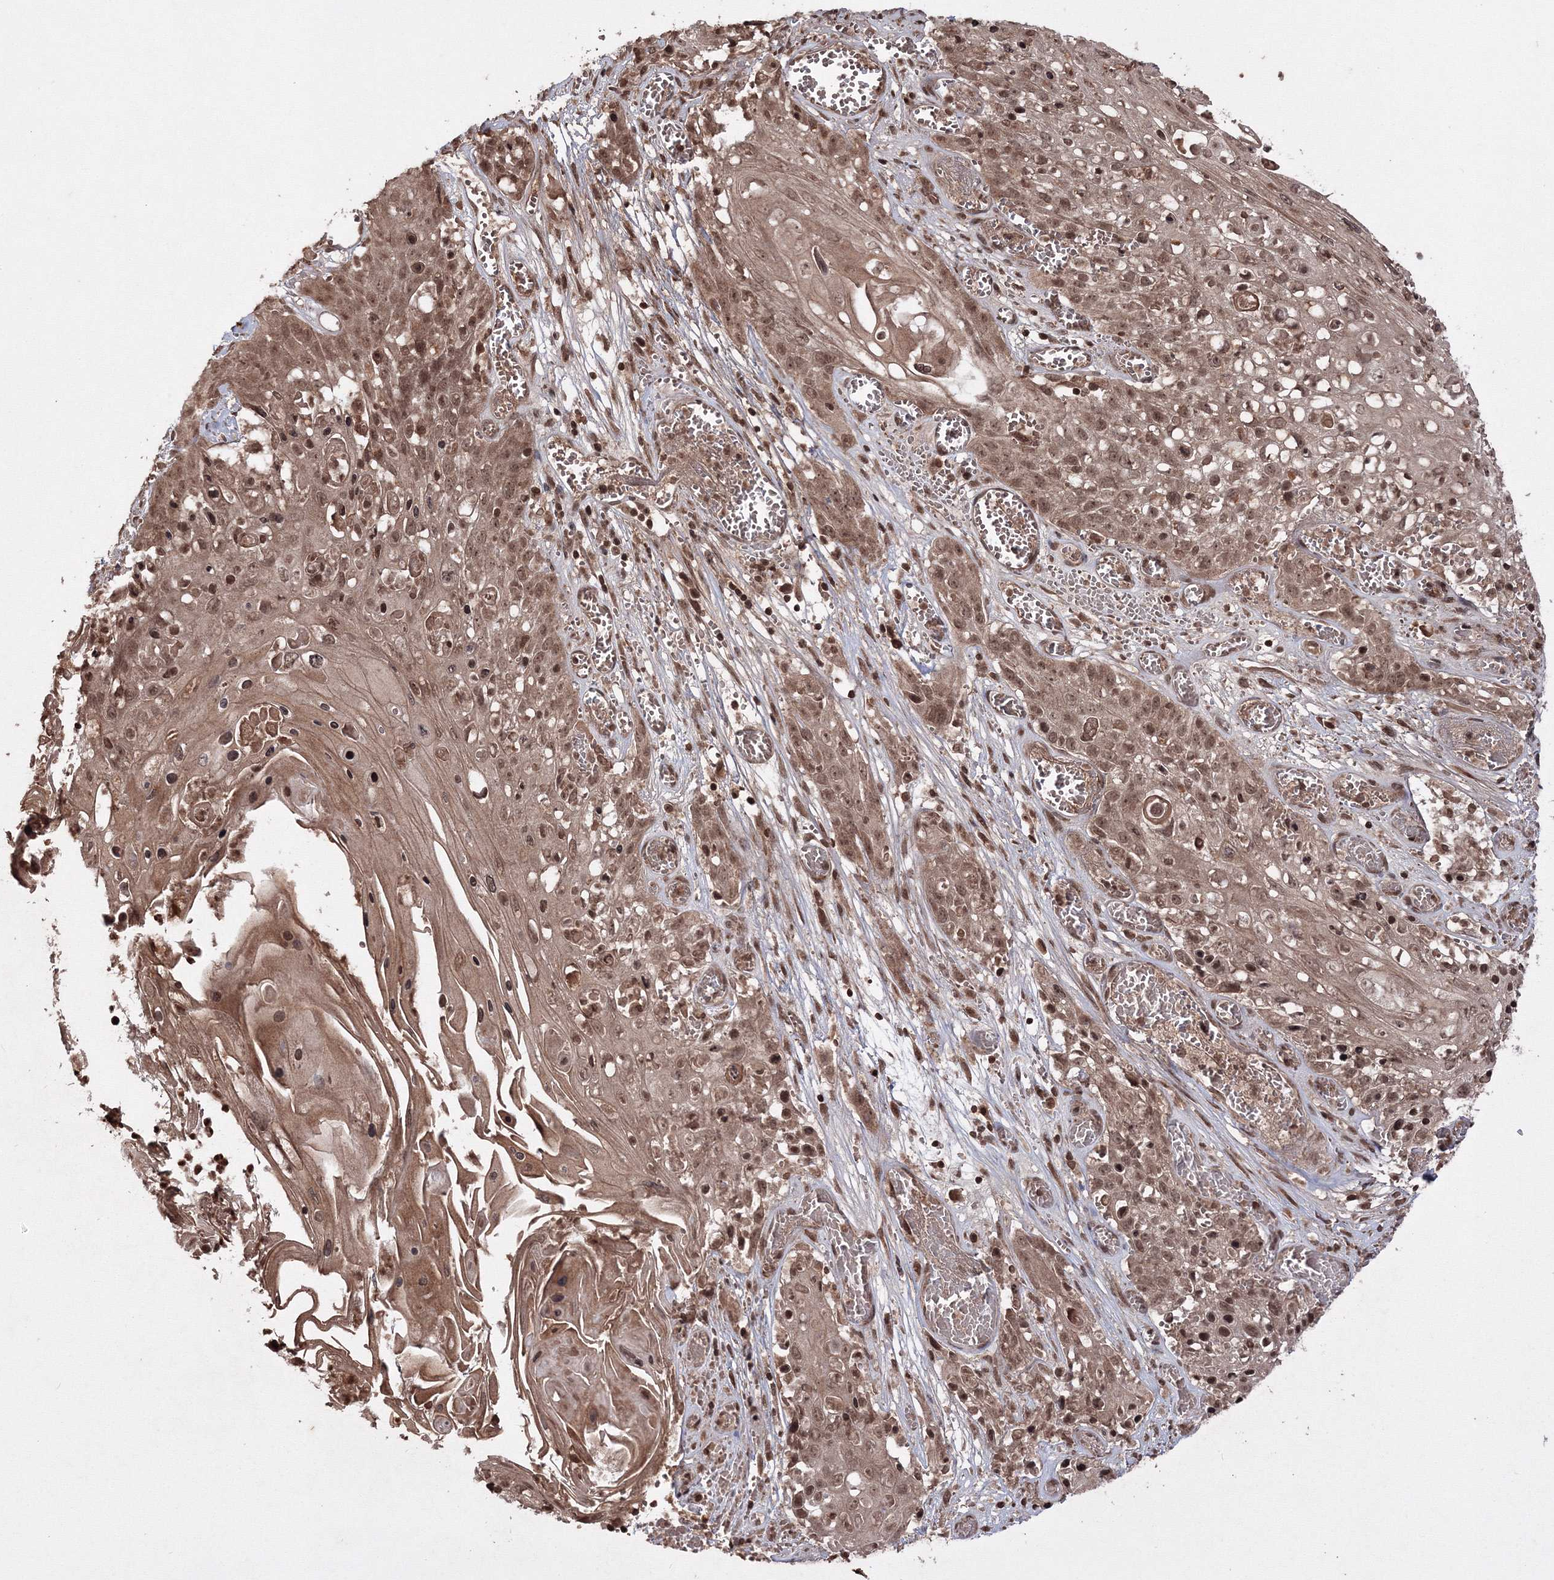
{"staining": {"intensity": "moderate", "quantity": ">75%", "location": "cytoplasmic/membranous,nuclear"}, "tissue": "skin cancer", "cell_type": "Tumor cells", "image_type": "cancer", "snomed": [{"axis": "morphology", "description": "Squamous cell carcinoma, NOS"}, {"axis": "topography", "description": "Skin"}], "caption": "Skin squamous cell carcinoma stained with a brown dye demonstrates moderate cytoplasmic/membranous and nuclear positive staining in about >75% of tumor cells.", "gene": "PEX13", "patient": {"sex": "male", "age": 55}}